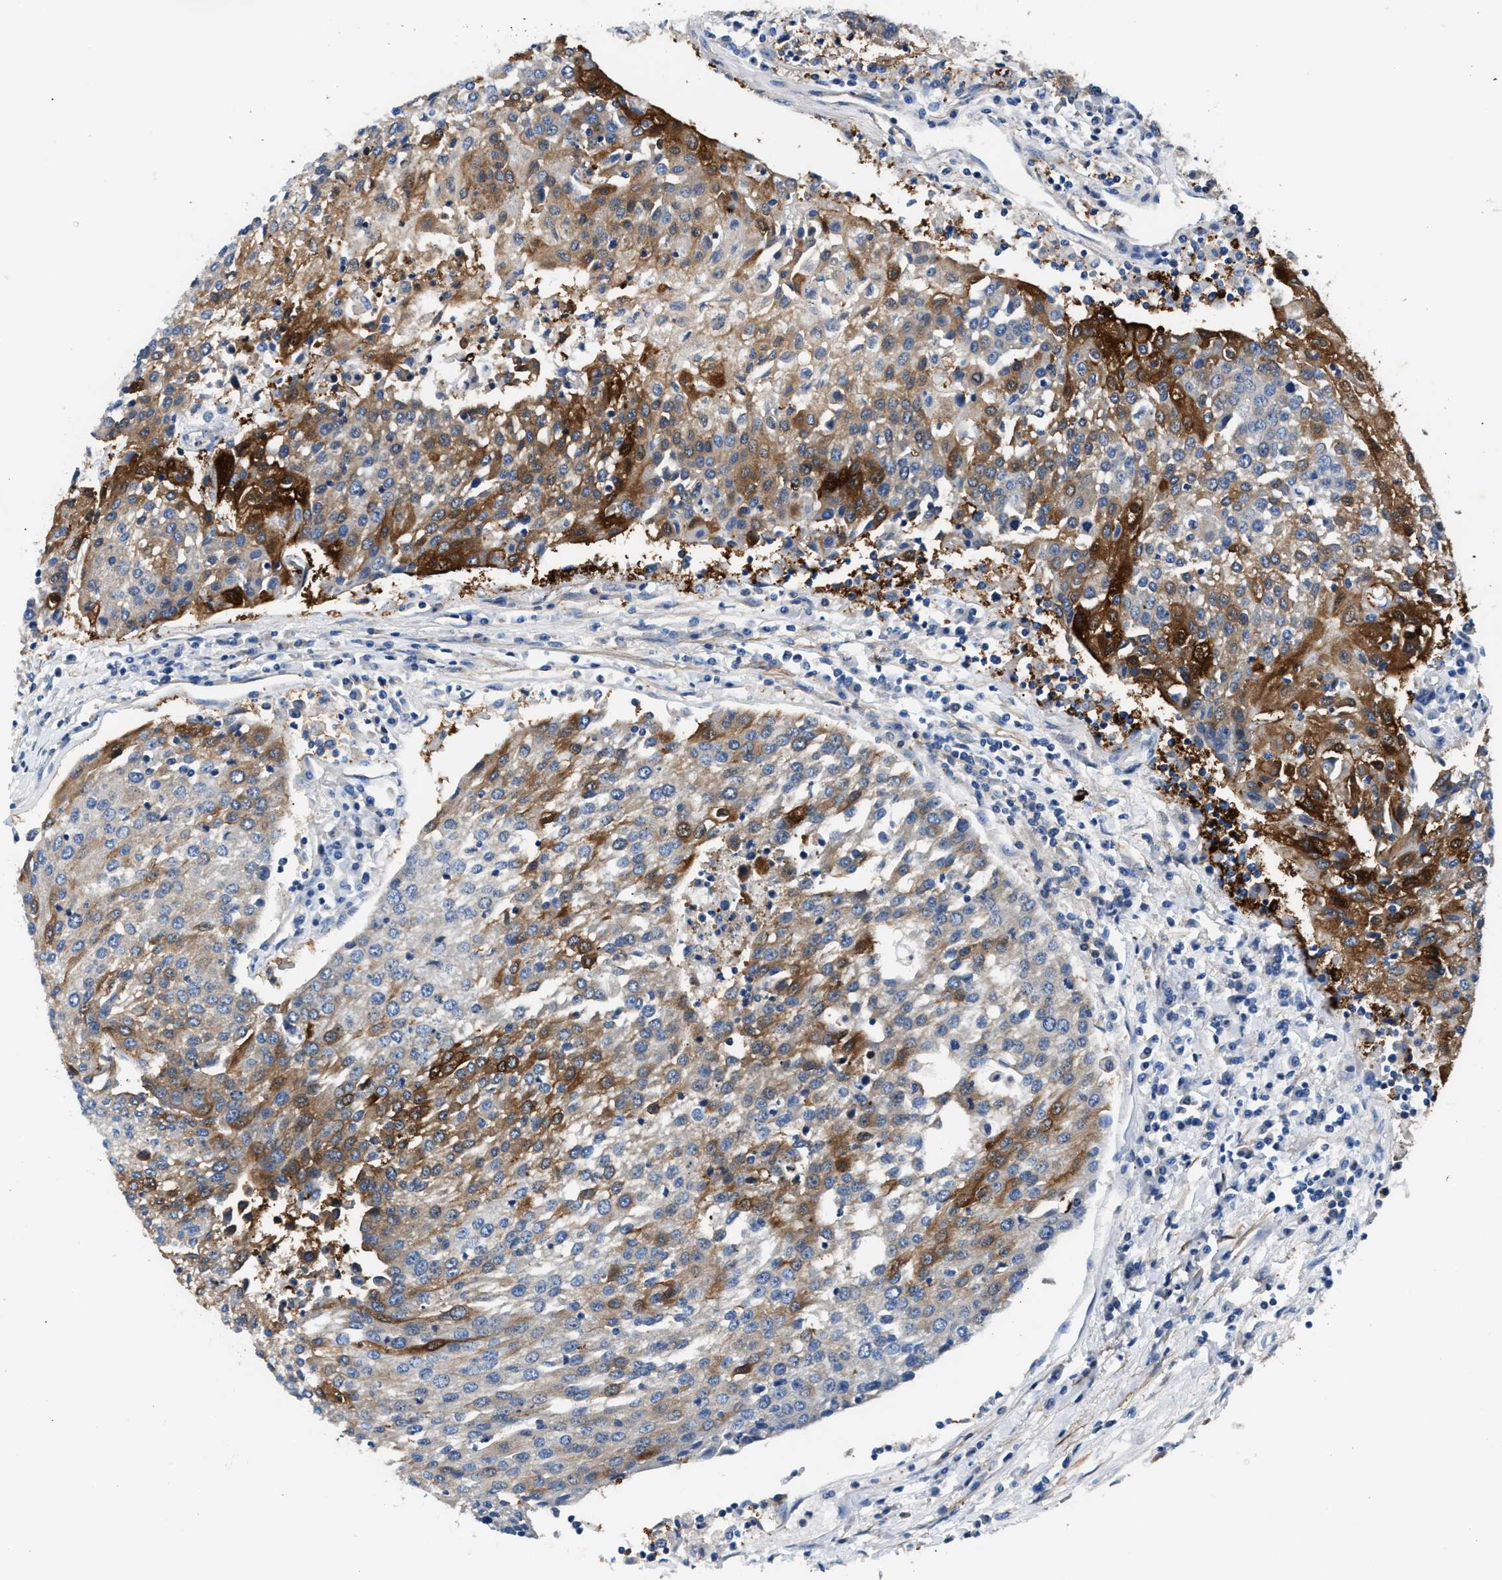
{"staining": {"intensity": "moderate", "quantity": ">75%", "location": "cytoplasmic/membranous"}, "tissue": "urothelial cancer", "cell_type": "Tumor cells", "image_type": "cancer", "snomed": [{"axis": "morphology", "description": "Urothelial carcinoma, High grade"}, {"axis": "topography", "description": "Urinary bladder"}], "caption": "Immunohistochemistry (IHC) (DAB (3,3'-diaminobenzidine)) staining of urothelial carcinoma (high-grade) exhibits moderate cytoplasmic/membranous protein positivity in about >75% of tumor cells.", "gene": "PARG", "patient": {"sex": "female", "age": 85}}